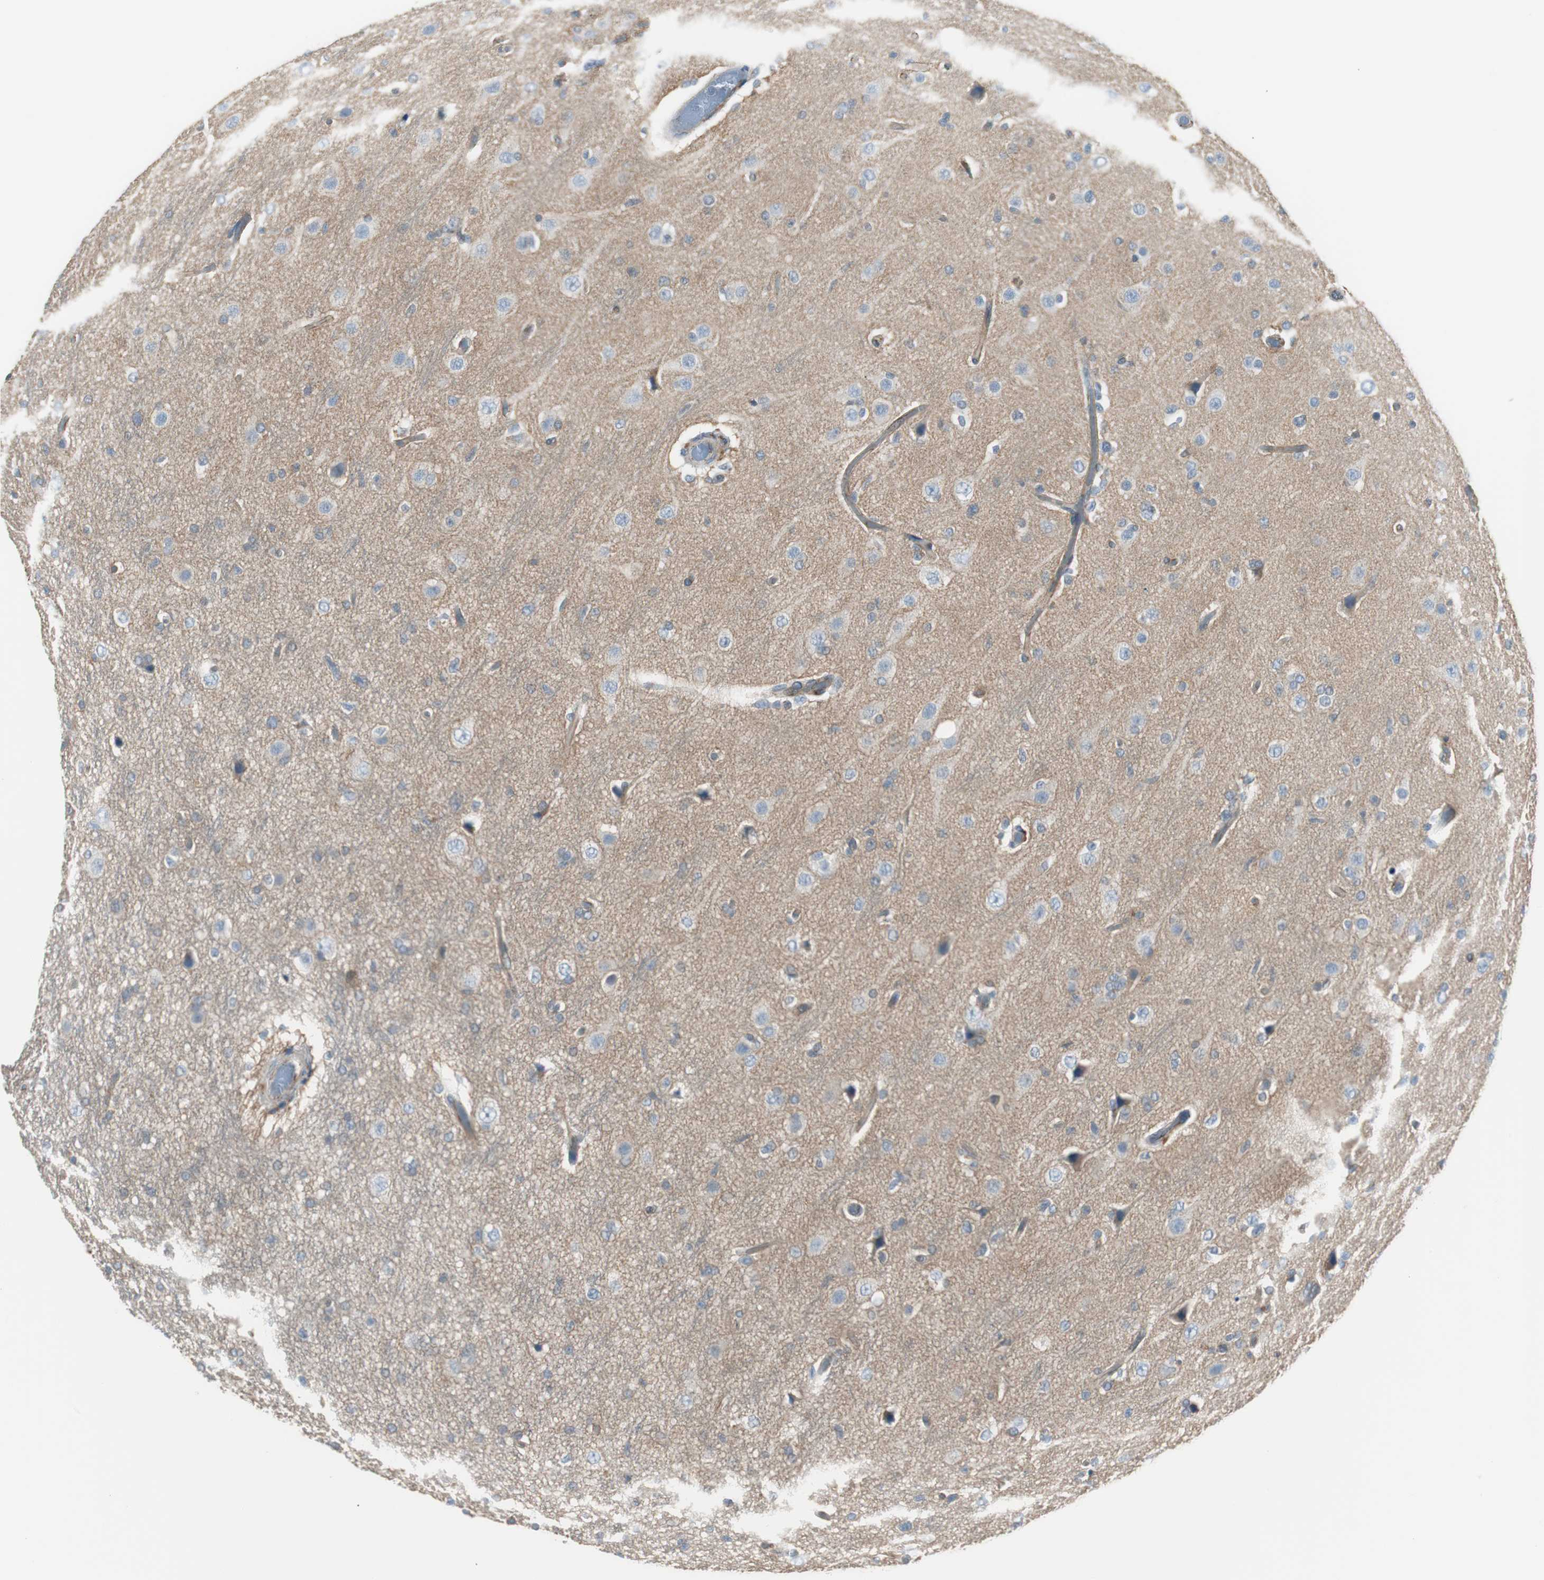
{"staining": {"intensity": "negative", "quantity": "none", "location": "none"}, "tissue": "glioma", "cell_type": "Tumor cells", "image_type": "cancer", "snomed": [{"axis": "morphology", "description": "Glioma, malignant, High grade"}, {"axis": "topography", "description": "Brain"}], "caption": "Glioma was stained to show a protein in brown. There is no significant staining in tumor cells.", "gene": "STXBP4", "patient": {"sex": "male", "age": 33}}